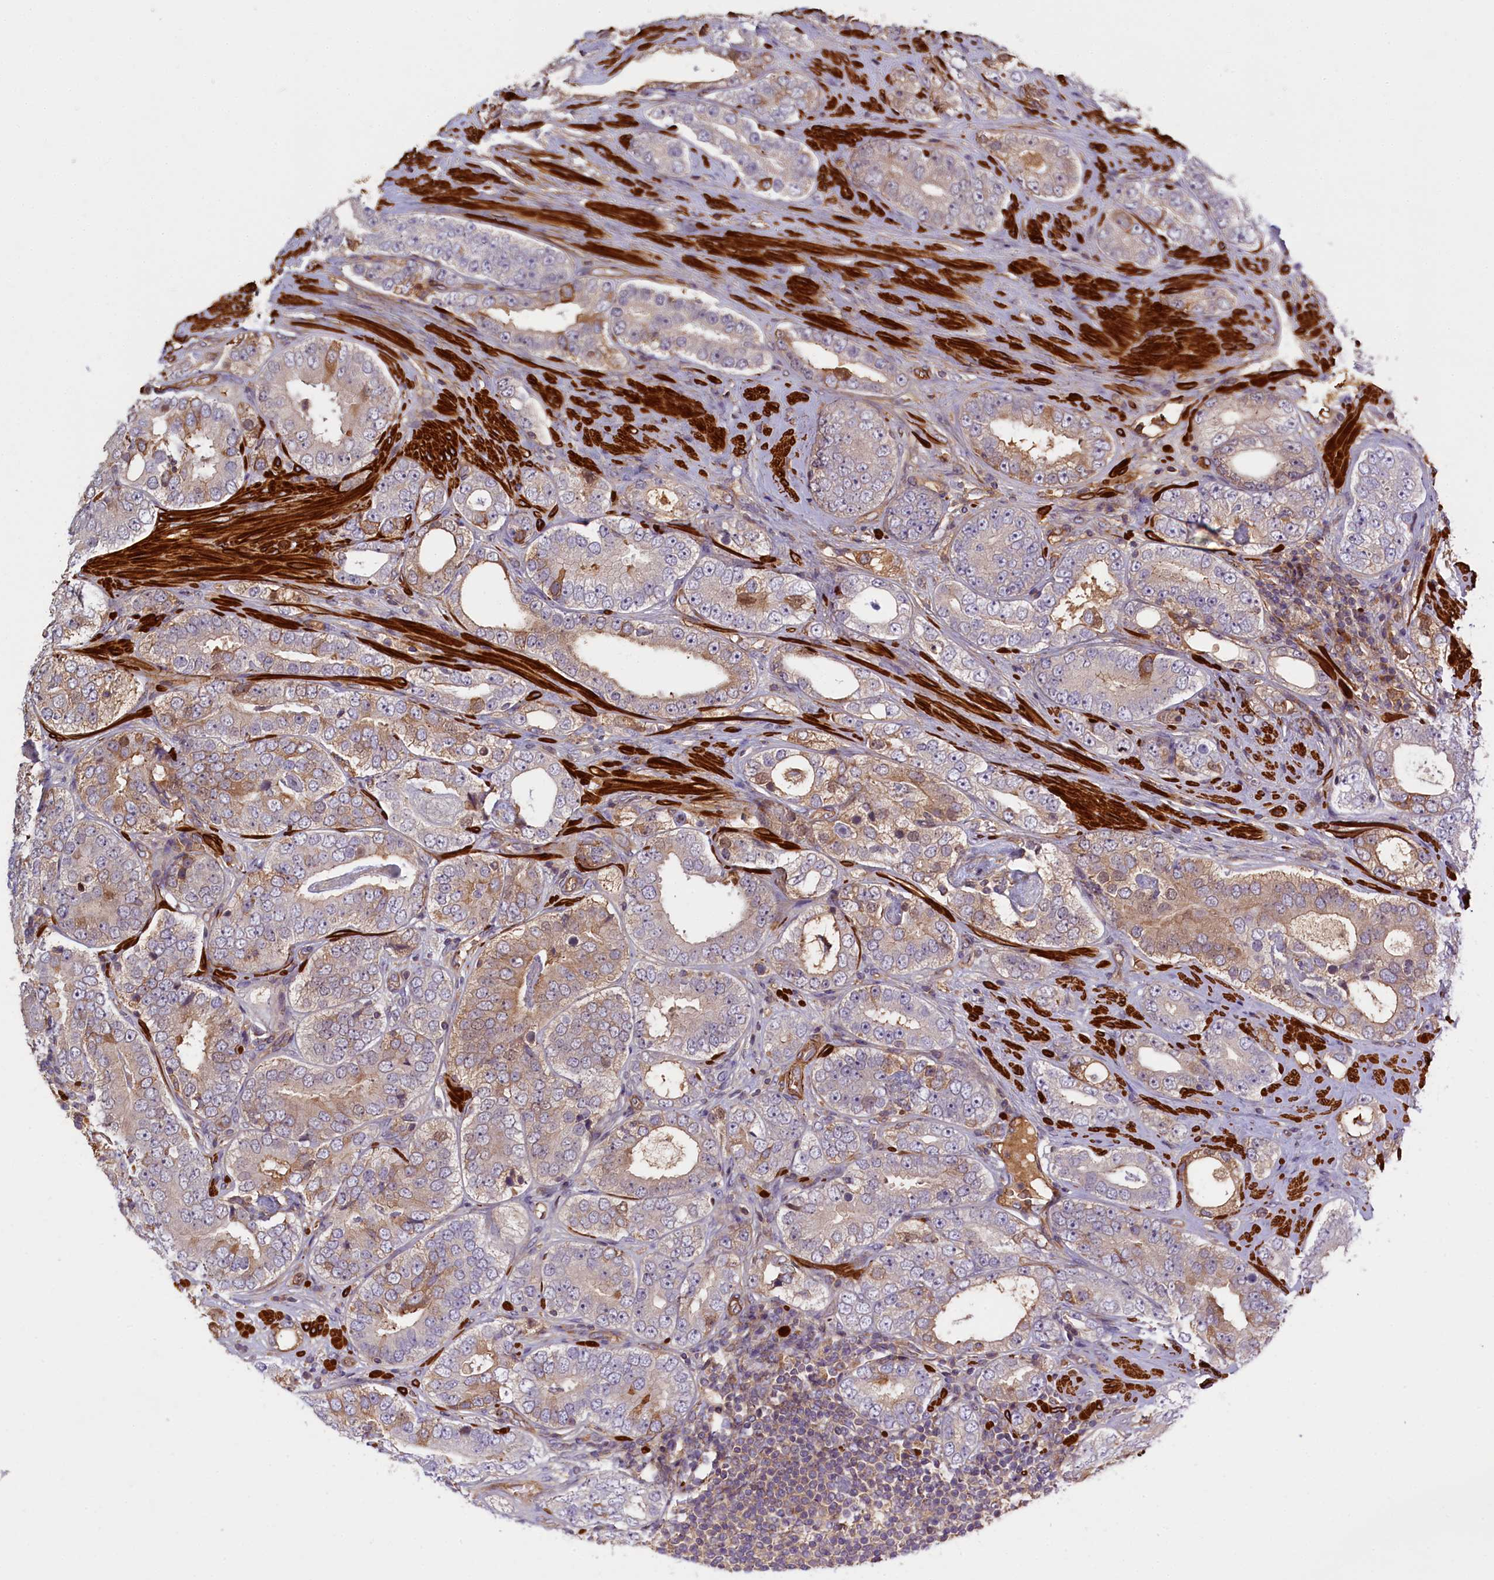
{"staining": {"intensity": "weak", "quantity": "25%-75%", "location": "cytoplasmic/membranous"}, "tissue": "prostate cancer", "cell_type": "Tumor cells", "image_type": "cancer", "snomed": [{"axis": "morphology", "description": "Adenocarcinoma, High grade"}, {"axis": "topography", "description": "Prostate"}], "caption": "Prostate cancer (adenocarcinoma (high-grade)) tissue demonstrates weak cytoplasmic/membranous expression in about 25%-75% of tumor cells, visualized by immunohistochemistry.", "gene": "FUZ", "patient": {"sex": "male", "age": 56}}